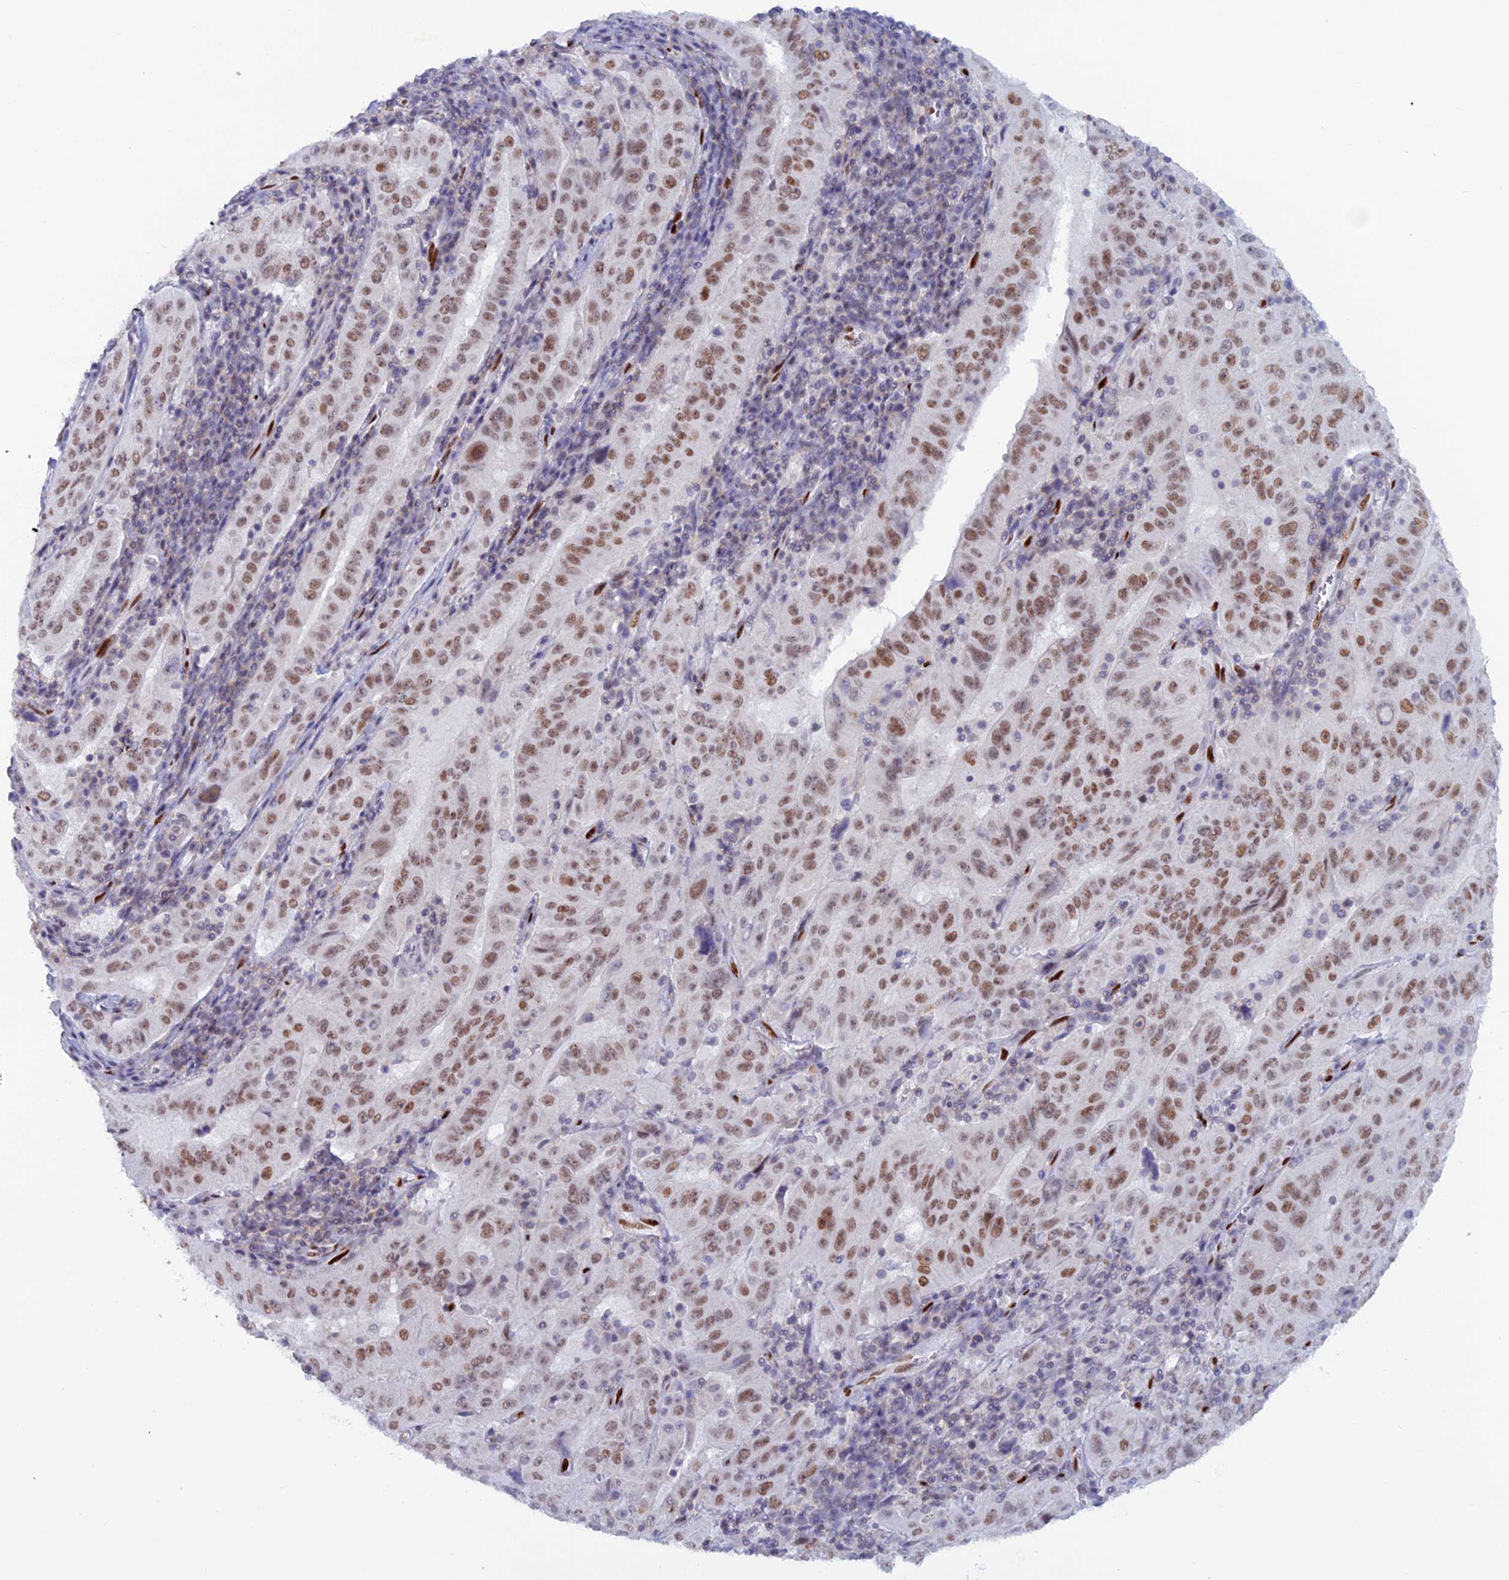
{"staining": {"intensity": "moderate", "quantity": ">75%", "location": "nuclear"}, "tissue": "pancreatic cancer", "cell_type": "Tumor cells", "image_type": "cancer", "snomed": [{"axis": "morphology", "description": "Adenocarcinoma, NOS"}, {"axis": "topography", "description": "Pancreas"}], "caption": "Tumor cells reveal medium levels of moderate nuclear staining in approximately >75% of cells in human pancreatic adenocarcinoma.", "gene": "NOL4L", "patient": {"sex": "male", "age": 63}}